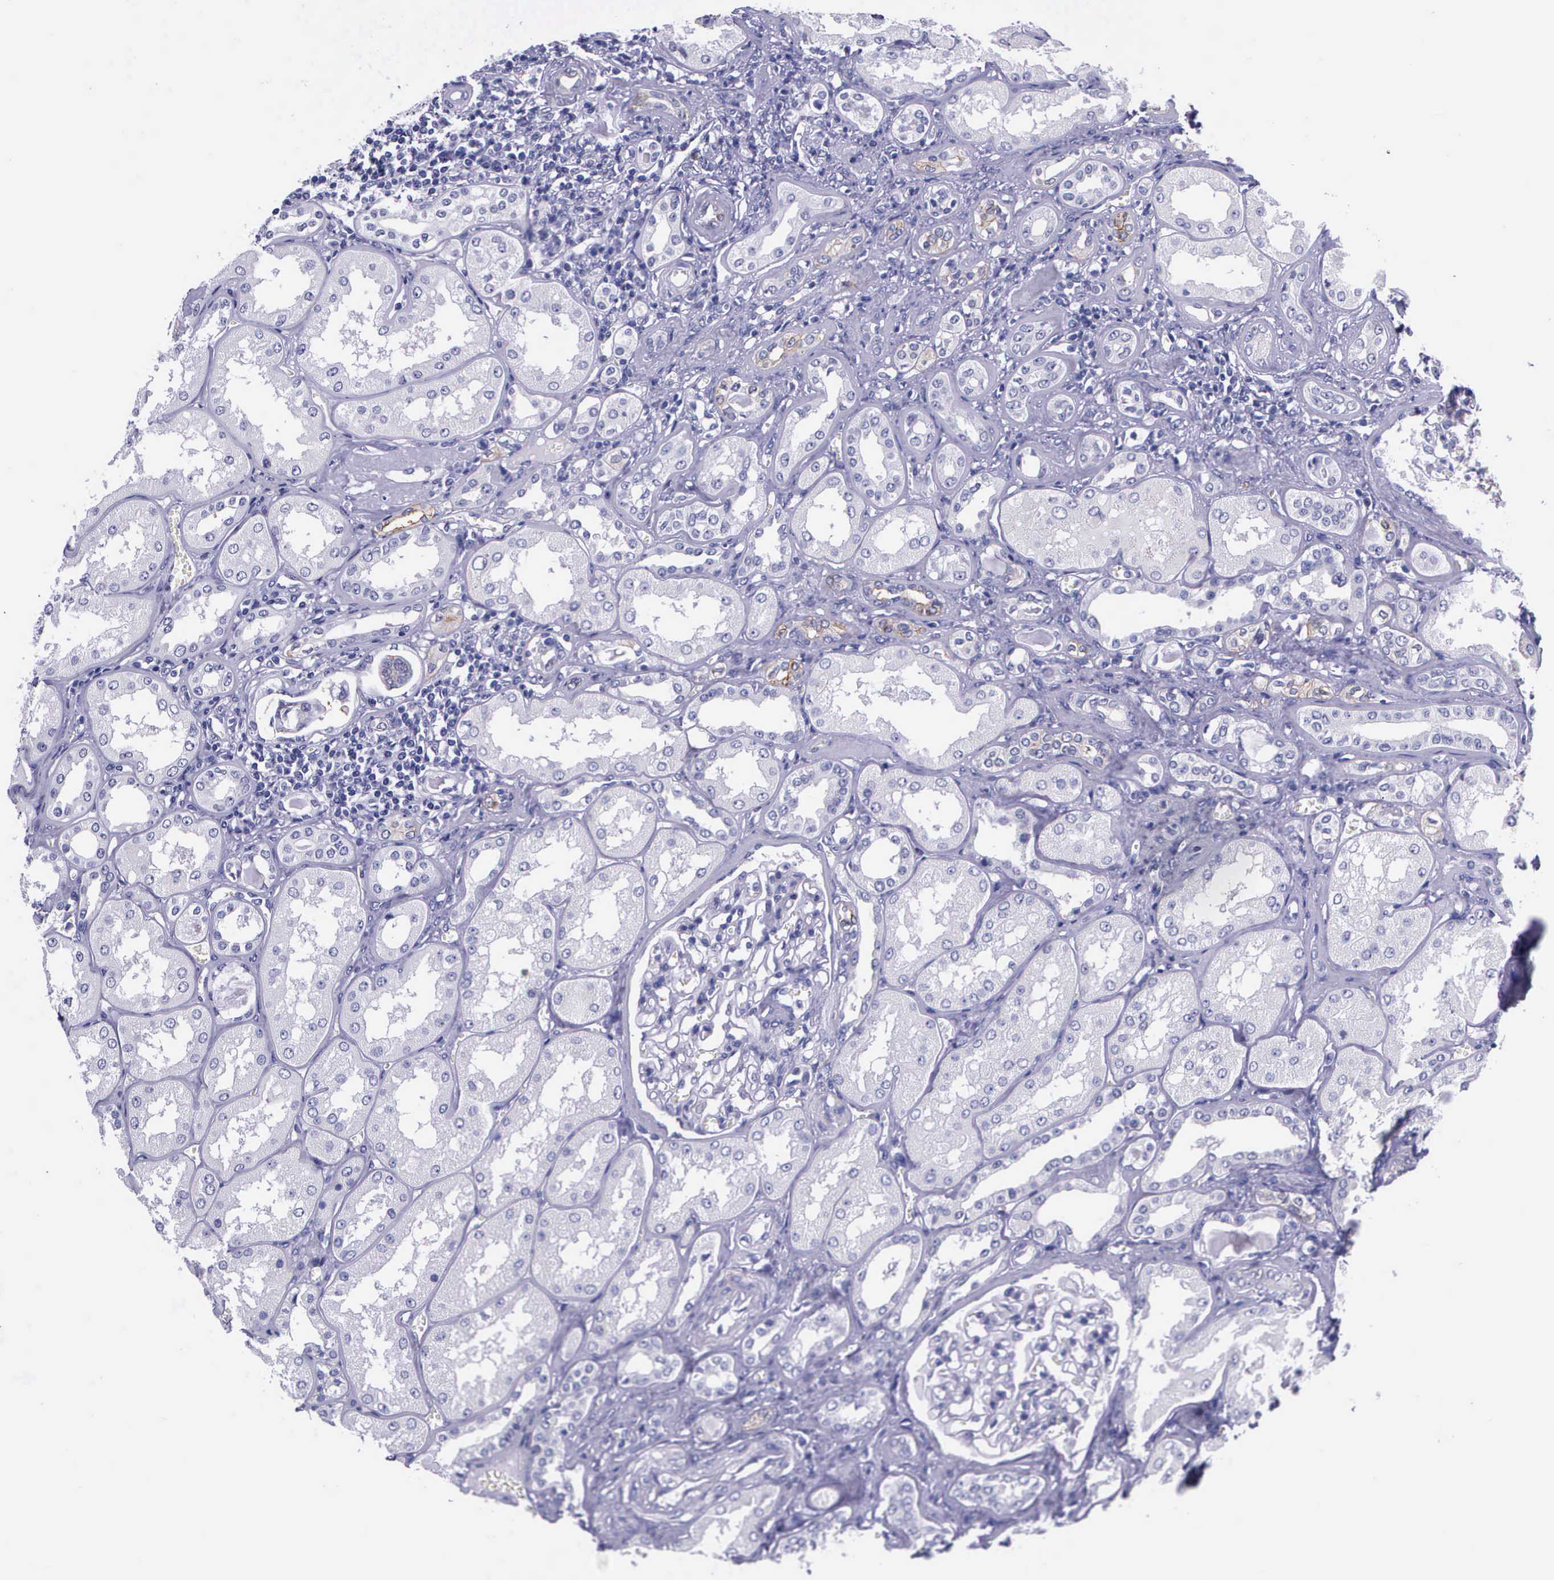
{"staining": {"intensity": "negative", "quantity": "none", "location": "none"}, "tissue": "kidney", "cell_type": "Cells in glomeruli", "image_type": "normal", "snomed": [{"axis": "morphology", "description": "Normal tissue, NOS"}, {"axis": "topography", "description": "Kidney"}], "caption": "Kidney was stained to show a protein in brown. There is no significant staining in cells in glomeruli. The staining was performed using DAB (3,3'-diaminobenzidine) to visualize the protein expression in brown, while the nuclei were stained in blue with hematoxylin (Magnification: 20x).", "gene": "AHNAK2", "patient": {"sex": "male", "age": 61}}